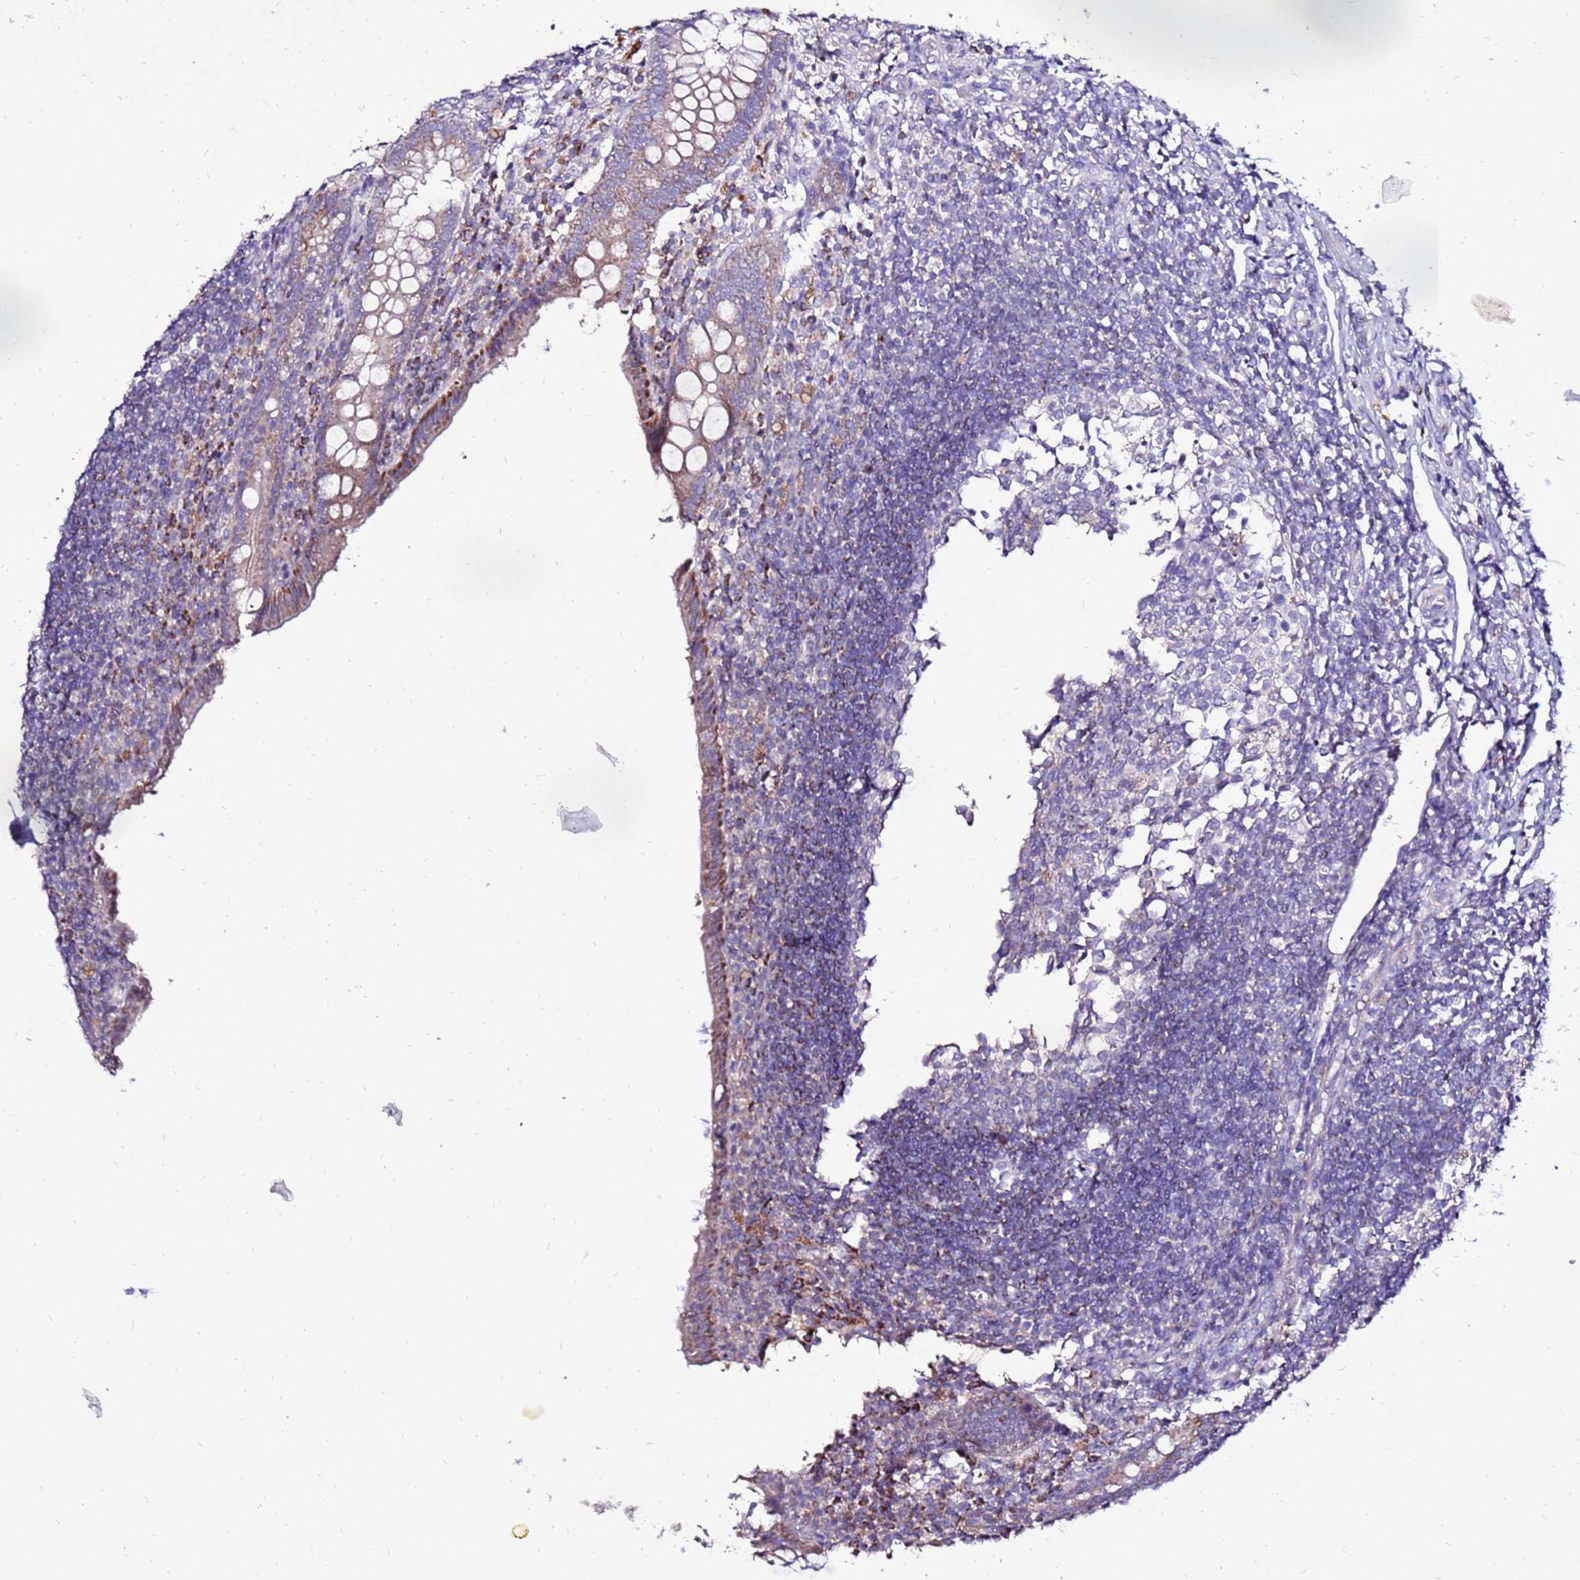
{"staining": {"intensity": "moderate", "quantity": ">75%", "location": "cytoplasmic/membranous"}, "tissue": "appendix", "cell_type": "Glandular cells", "image_type": "normal", "snomed": [{"axis": "morphology", "description": "Normal tissue, NOS"}, {"axis": "topography", "description": "Appendix"}], "caption": "A brown stain highlights moderate cytoplasmic/membranous positivity of a protein in glandular cells of benign human appendix. (DAB IHC with brightfield microscopy, high magnification).", "gene": "TMEM106C", "patient": {"sex": "female", "age": 17}}